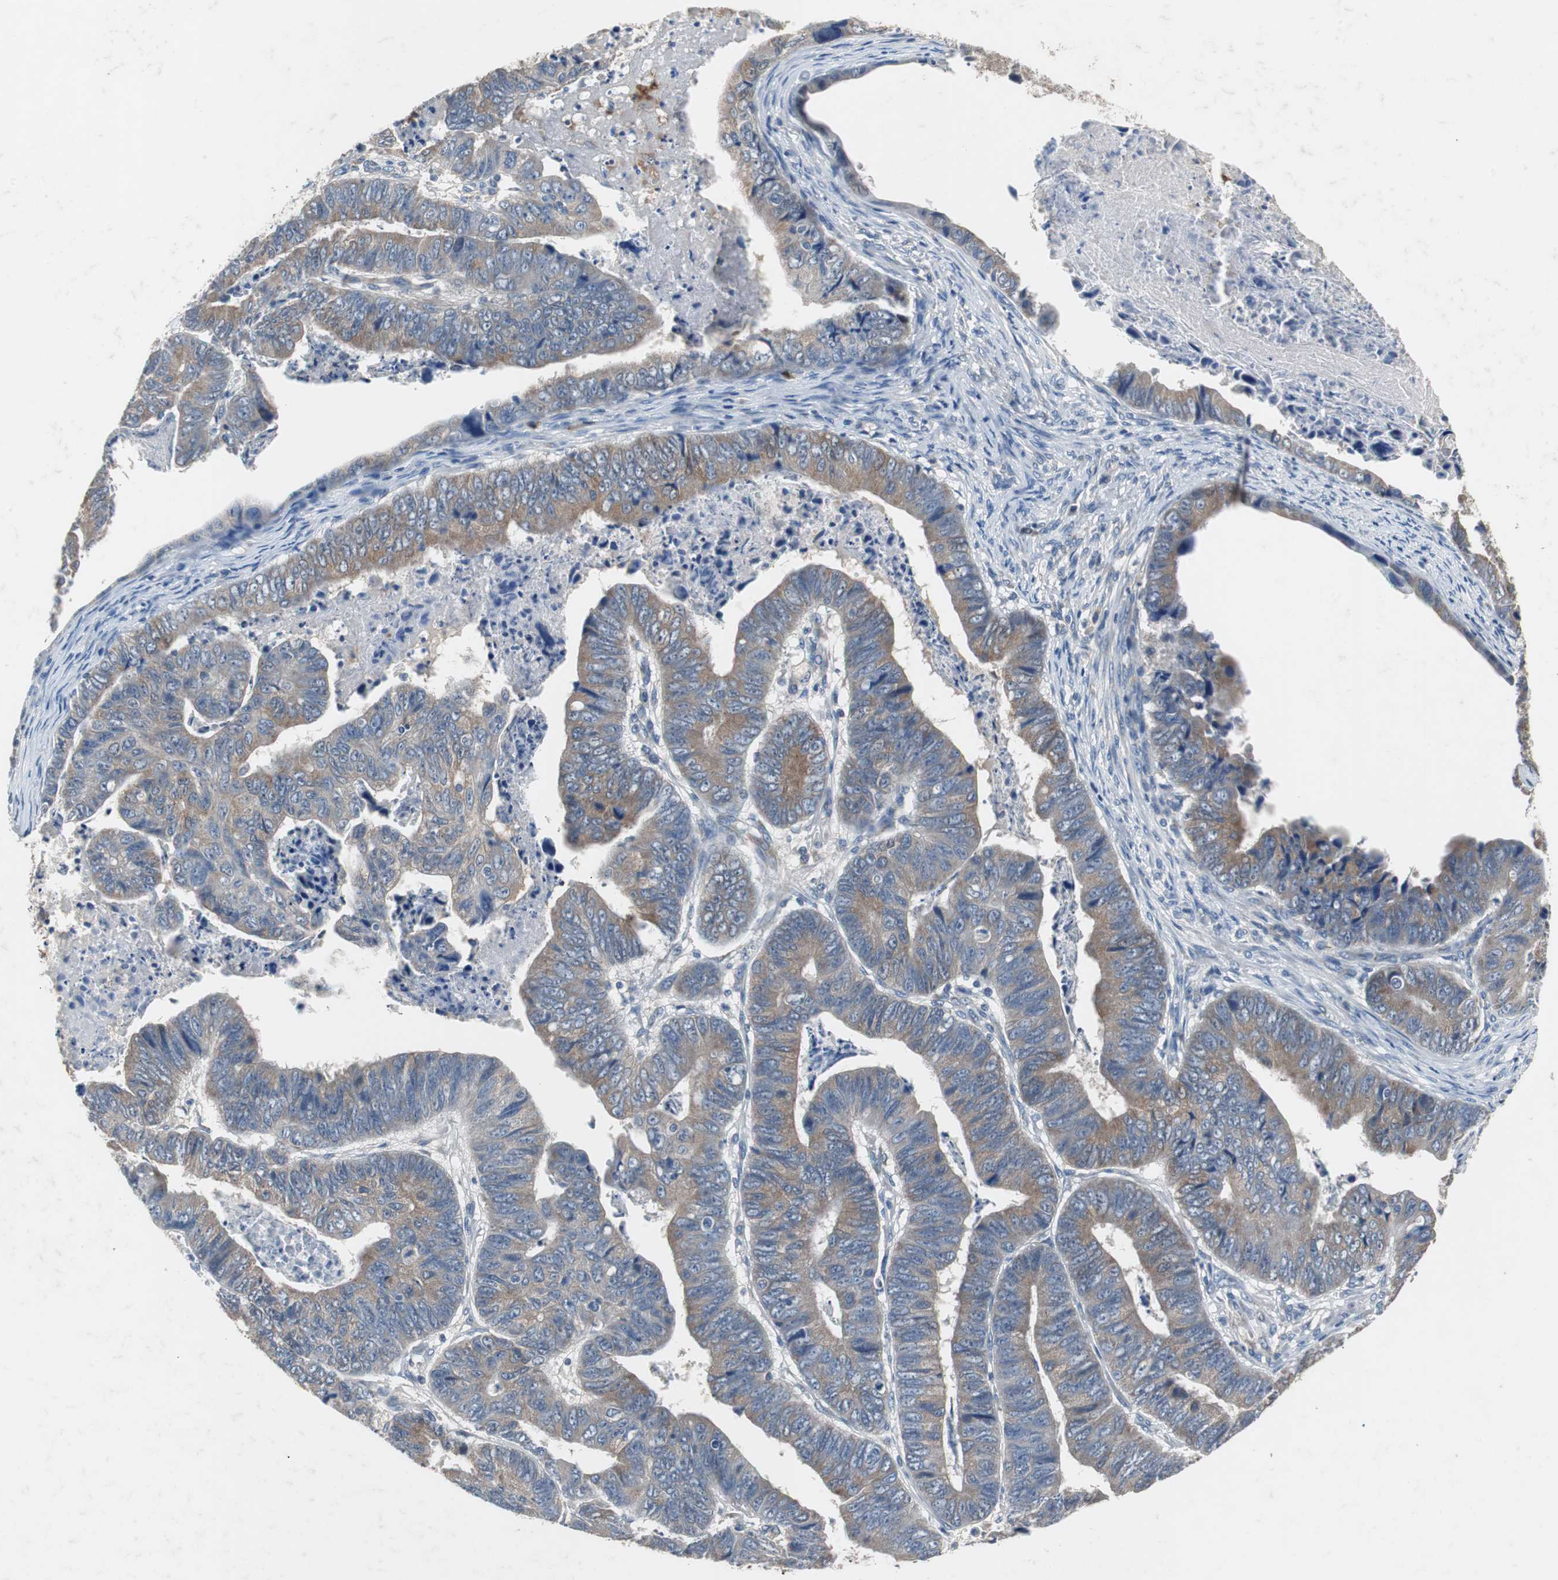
{"staining": {"intensity": "moderate", "quantity": ">75%", "location": "cytoplasmic/membranous"}, "tissue": "stomach cancer", "cell_type": "Tumor cells", "image_type": "cancer", "snomed": [{"axis": "morphology", "description": "Adenocarcinoma, NOS"}, {"axis": "topography", "description": "Stomach, lower"}], "caption": "A high-resolution micrograph shows IHC staining of stomach adenocarcinoma, which exhibits moderate cytoplasmic/membranous expression in about >75% of tumor cells.", "gene": "CALB2", "patient": {"sex": "male", "age": 77}}